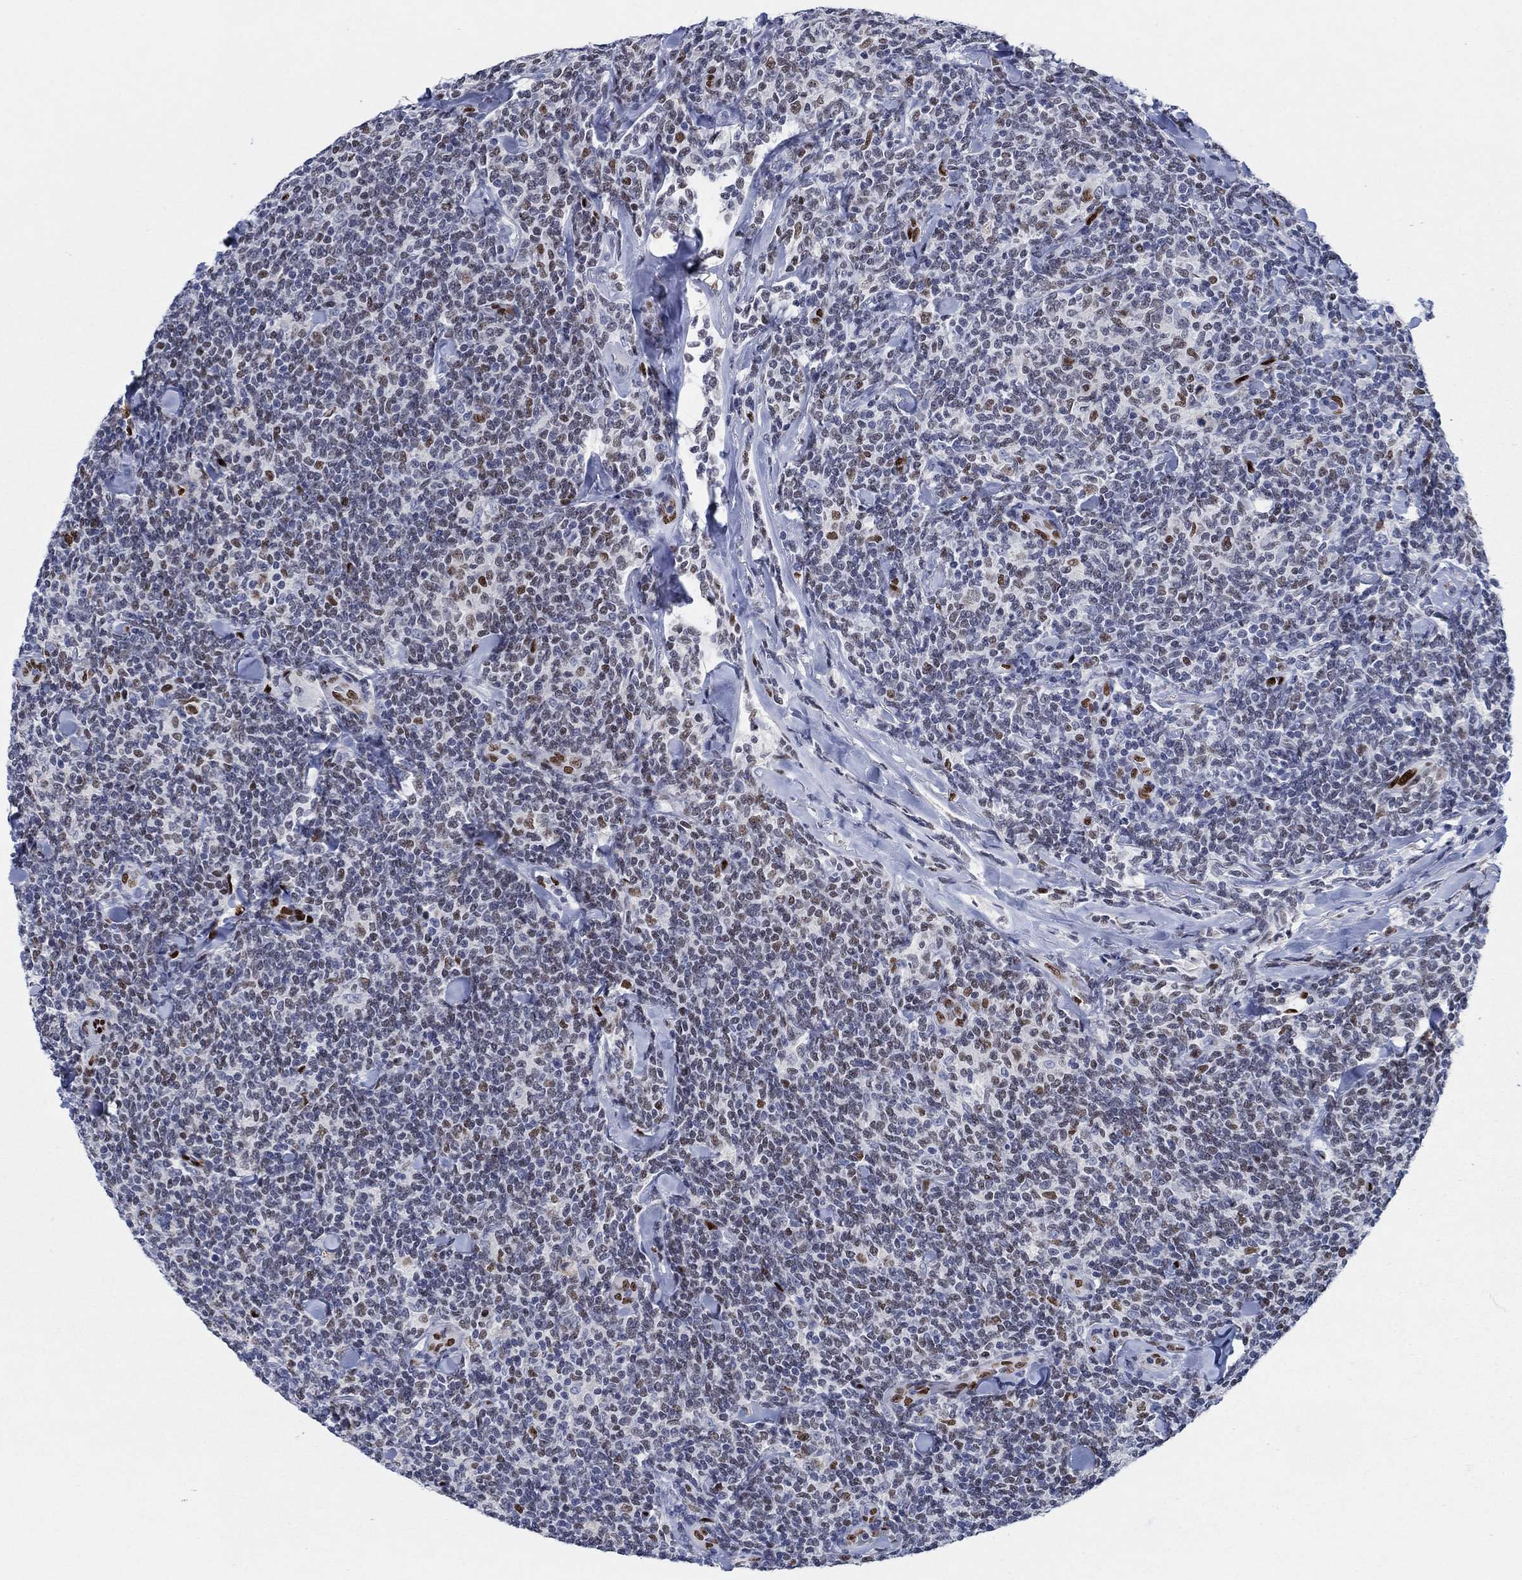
{"staining": {"intensity": "moderate", "quantity": "<25%", "location": "nuclear"}, "tissue": "lymphoma", "cell_type": "Tumor cells", "image_type": "cancer", "snomed": [{"axis": "morphology", "description": "Malignant lymphoma, non-Hodgkin's type, Low grade"}, {"axis": "topography", "description": "Lymph node"}], "caption": "A low amount of moderate nuclear positivity is present in approximately <25% of tumor cells in lymphoma tissue.", "gene": "ZEB1", "patient": {"sex": "female", "age": 56}}